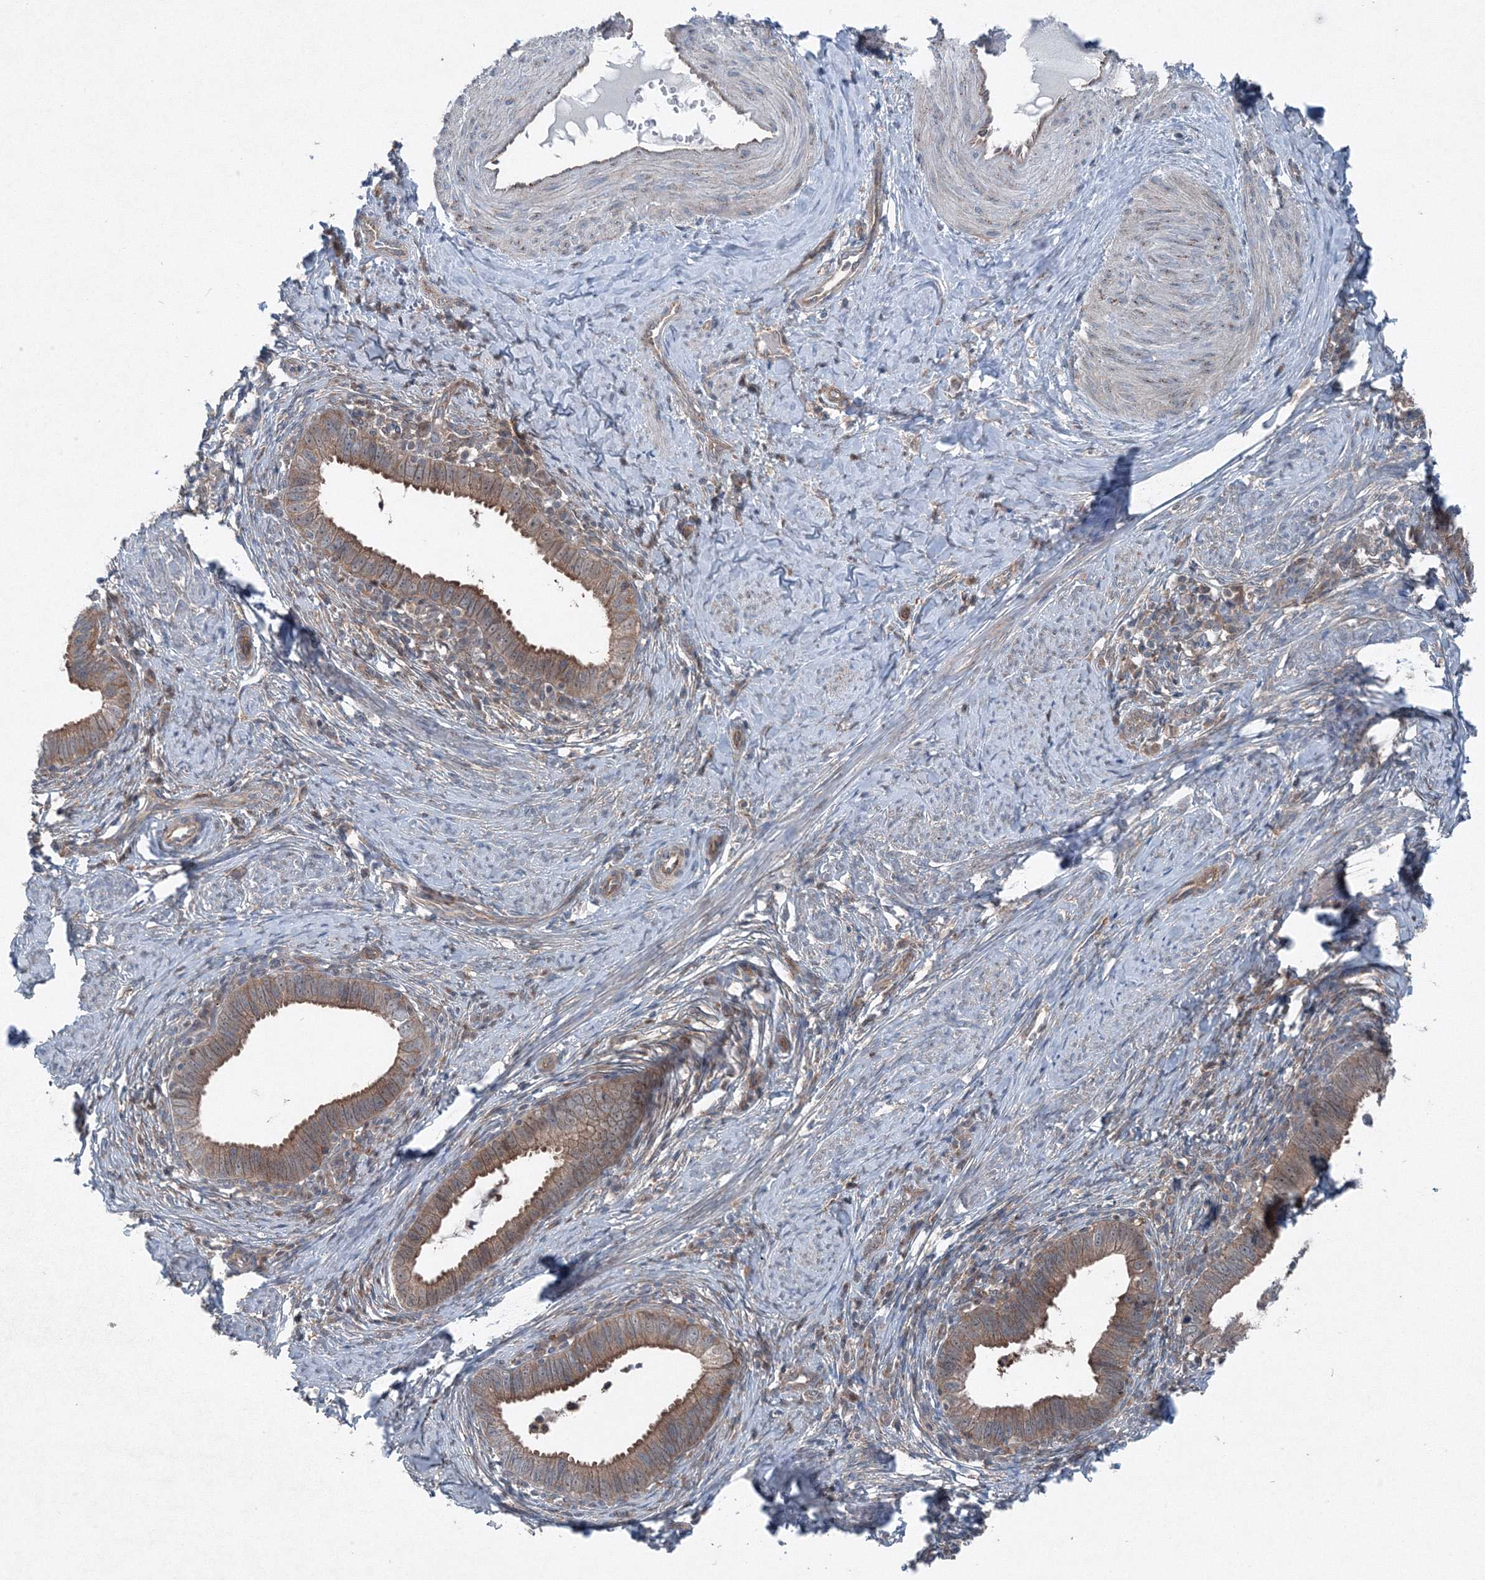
{"staining": {"intensity": "moderate", "quantity": "25%-75%", "location": "cytoplasmic/membranous"}, "tissue": "cervical cancer", "cell_type": "Tumor cells", "image_type": "cancer", "snomed": [{"axis": "morphology", "description": "Adenocarcinoma, NOS"}, {"axis": "topography", "description": "Cervix"}], "caption": "Moderate cytoplasmic/membranous protein staining is present in about 25%-75% of tumor cells in cervical cancer (adenocarcinoma).", "gene": "TPRKB", "patient": {"sex": "female", "age": 36}}